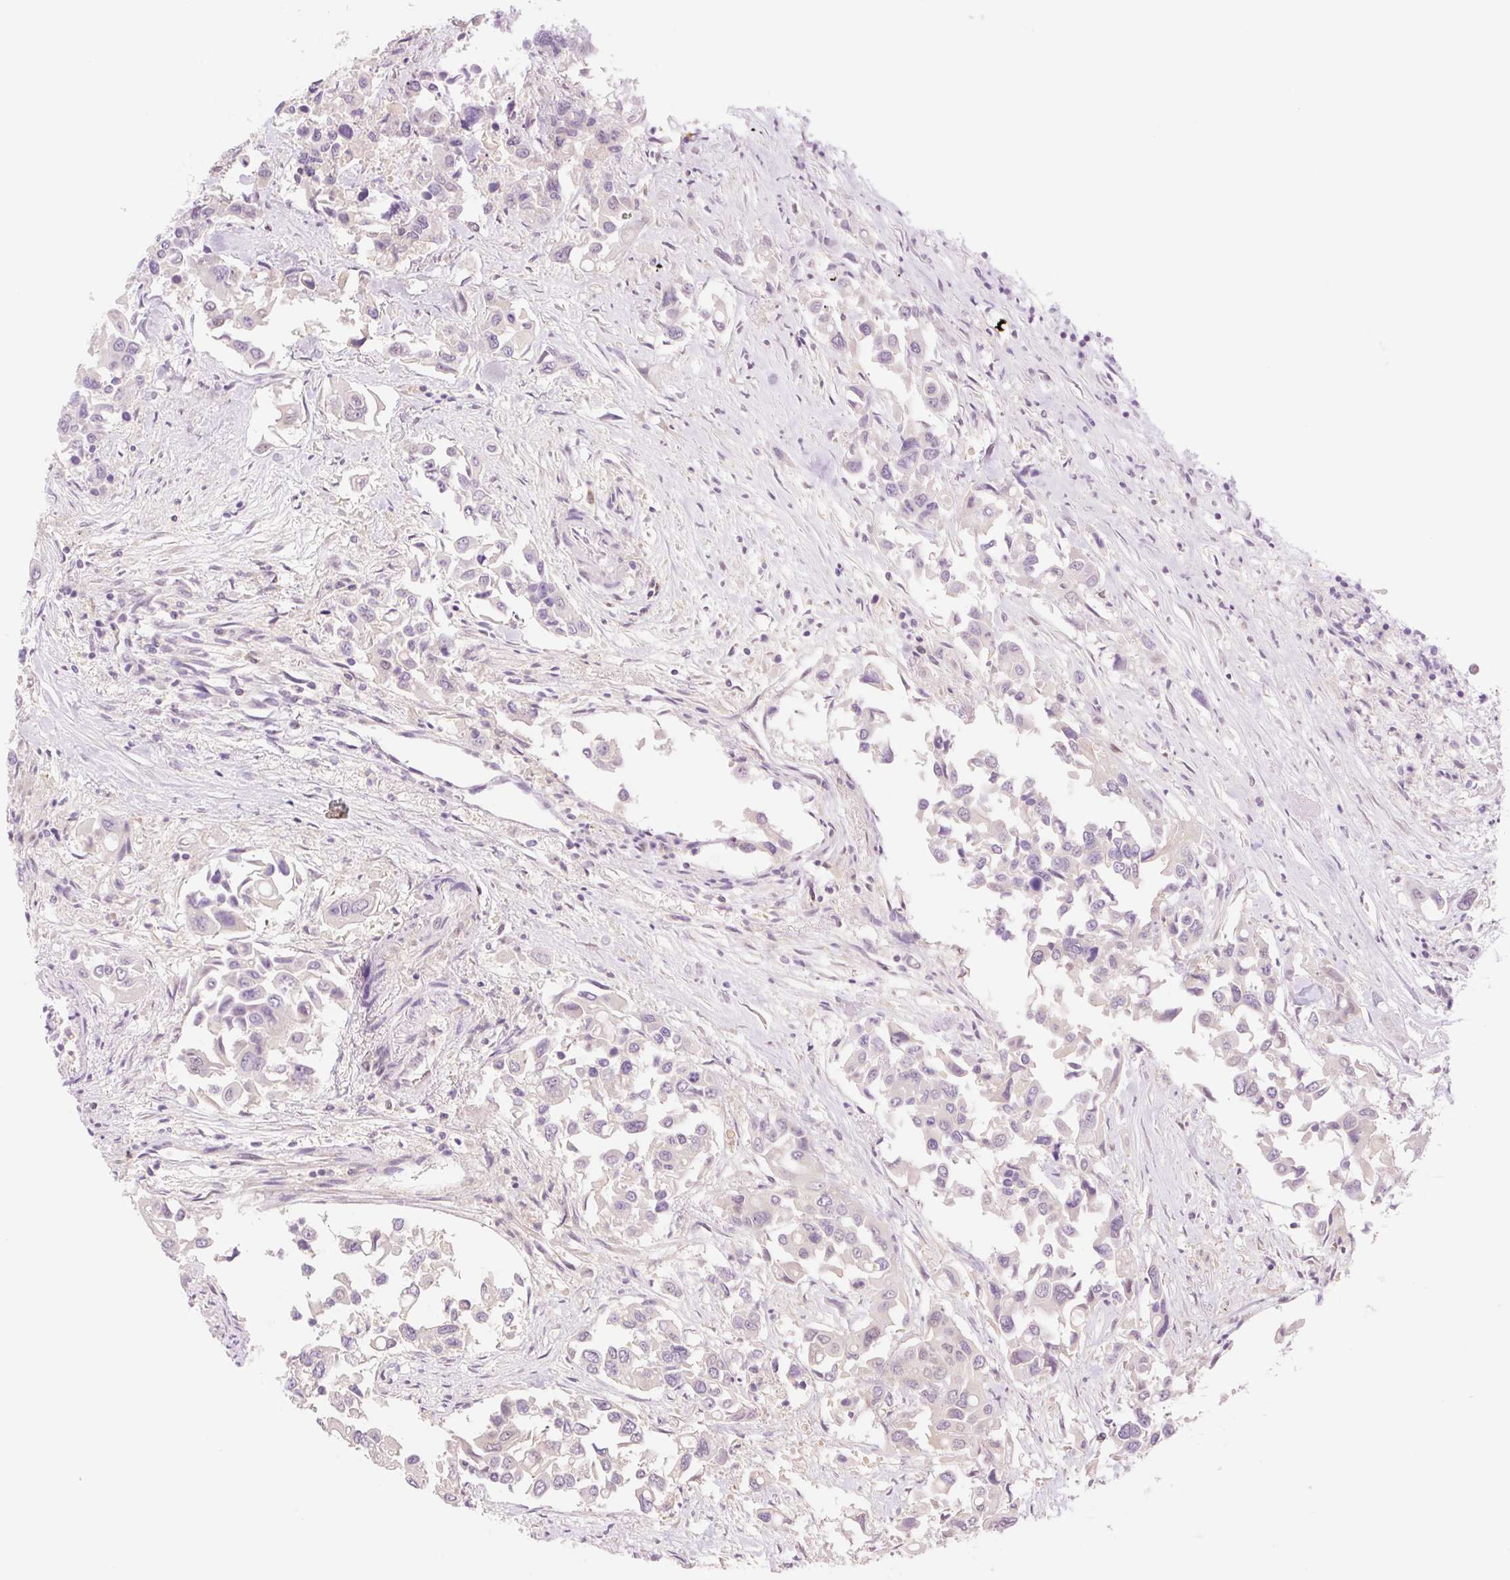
{"staining": {"intensity": "negative", "quantity": "none", "location": "none"}, "tissue": "colorectal cancer", "cell_type": "Tumor cells", "image_type": "cancer", "snomed": [{"axis": "morphology", "description": "Adenocarcinoma, NOS"}, {"axis": "topography", "description": "Colon"}], "caption": "DAB (3,3'-diaminobenzidine) immunohistochemical staining of colorectal cancer displays no significant staining in tumor cells.", "gene": "HEBP1", "patient": {"sex": "male", "age": 77}}